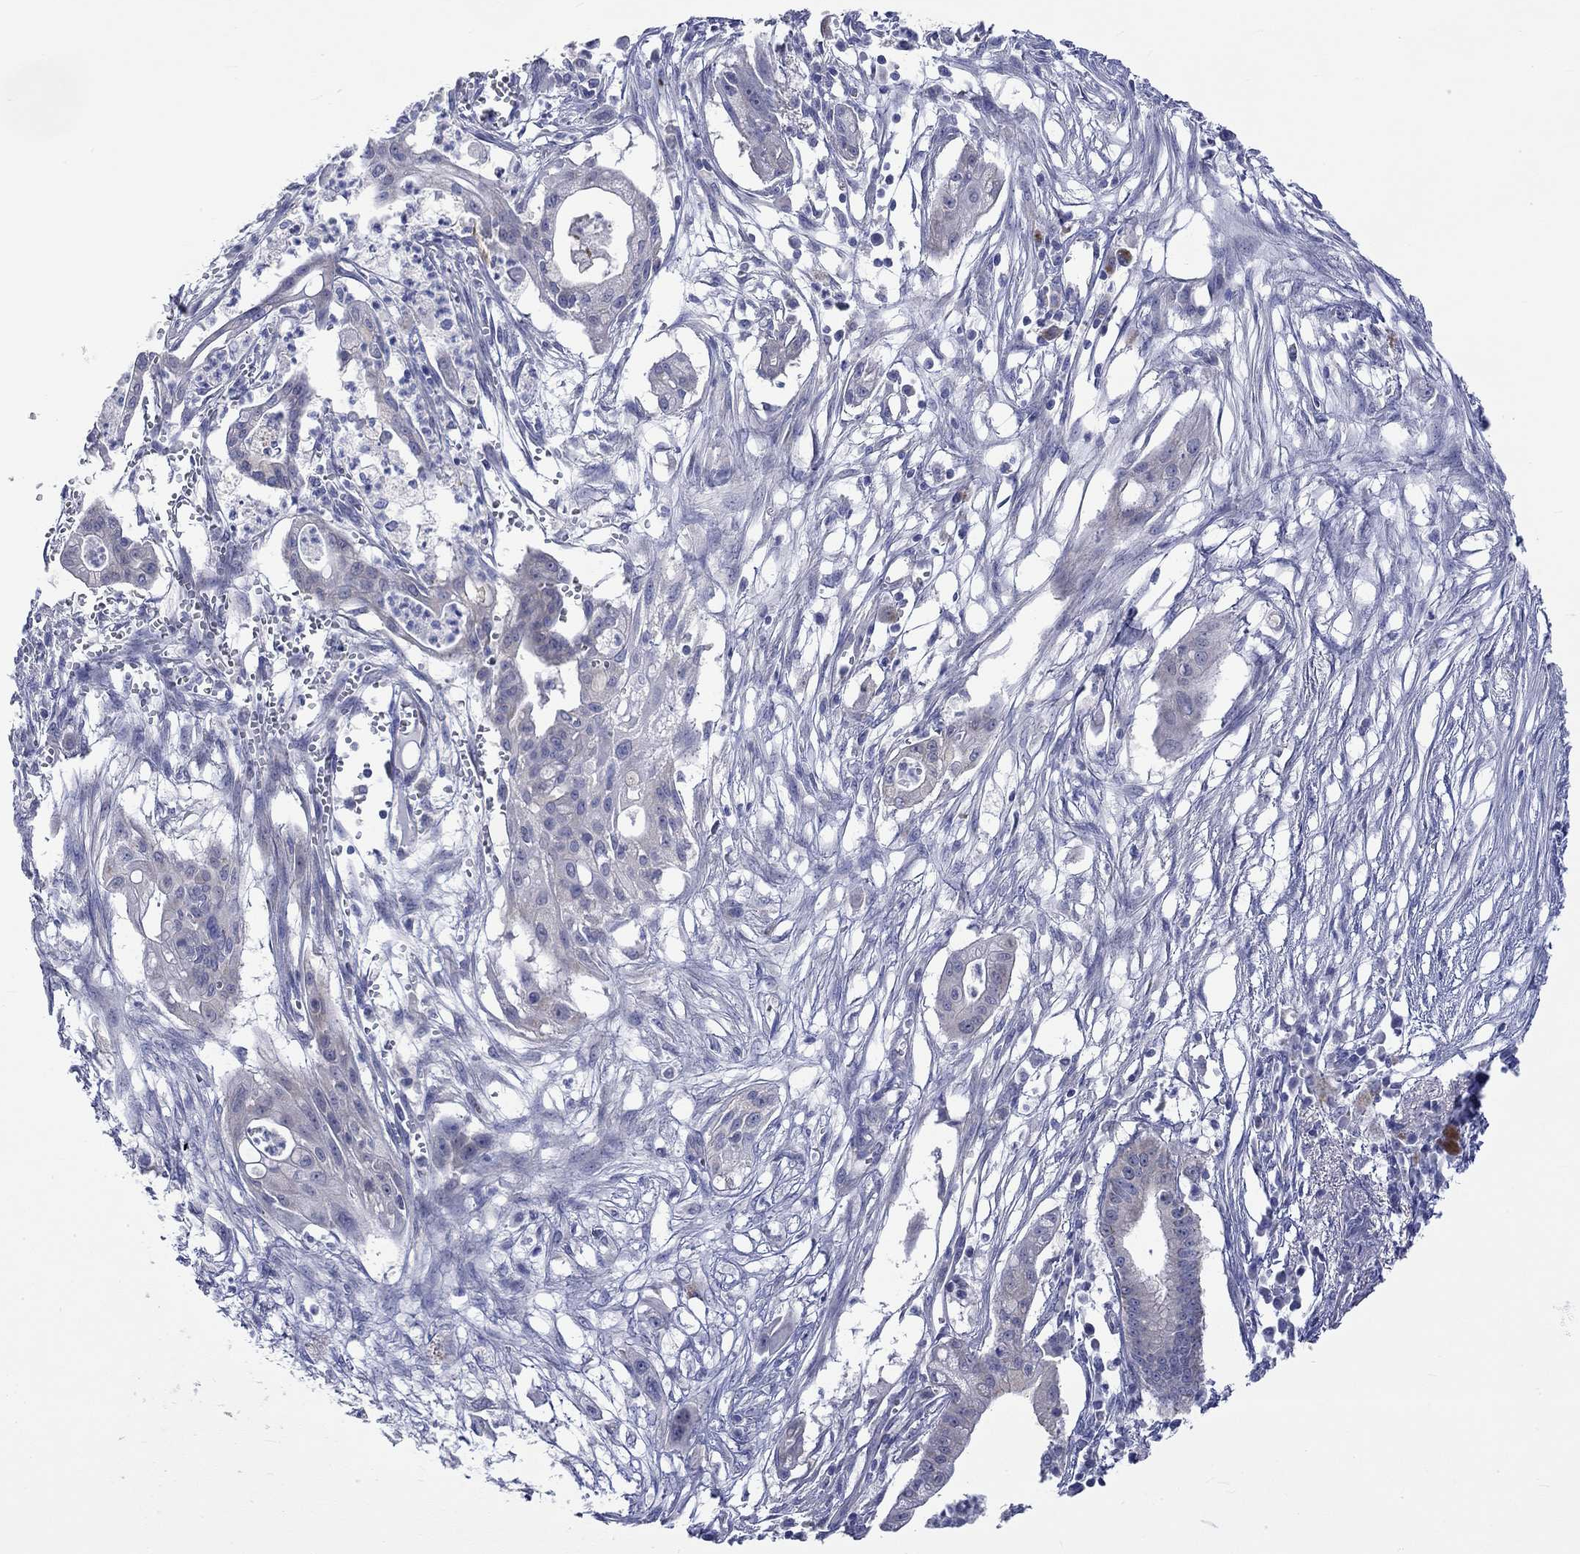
{"staining": {"intensity": "negative", "quantity": "none", "location": "none"}, "tissue": "pancreatic cancer", "cell_type": "Tumor cells", "image_type": "cancer", "snomed": [{"axis": "morphology", "description": "Normal tissue, NOS"}, {"axis": "morphology", "description": "Adenocarcinoma, NOS"}, {"axis": "topography", "description": "Pancreas"}], "caption": "Immunohistochemistry (IHC) of human pancreatic cancer displays no expression in tumor cells.", "gene": "CERS1", "patient": {"sex": "female", "age": 58}}